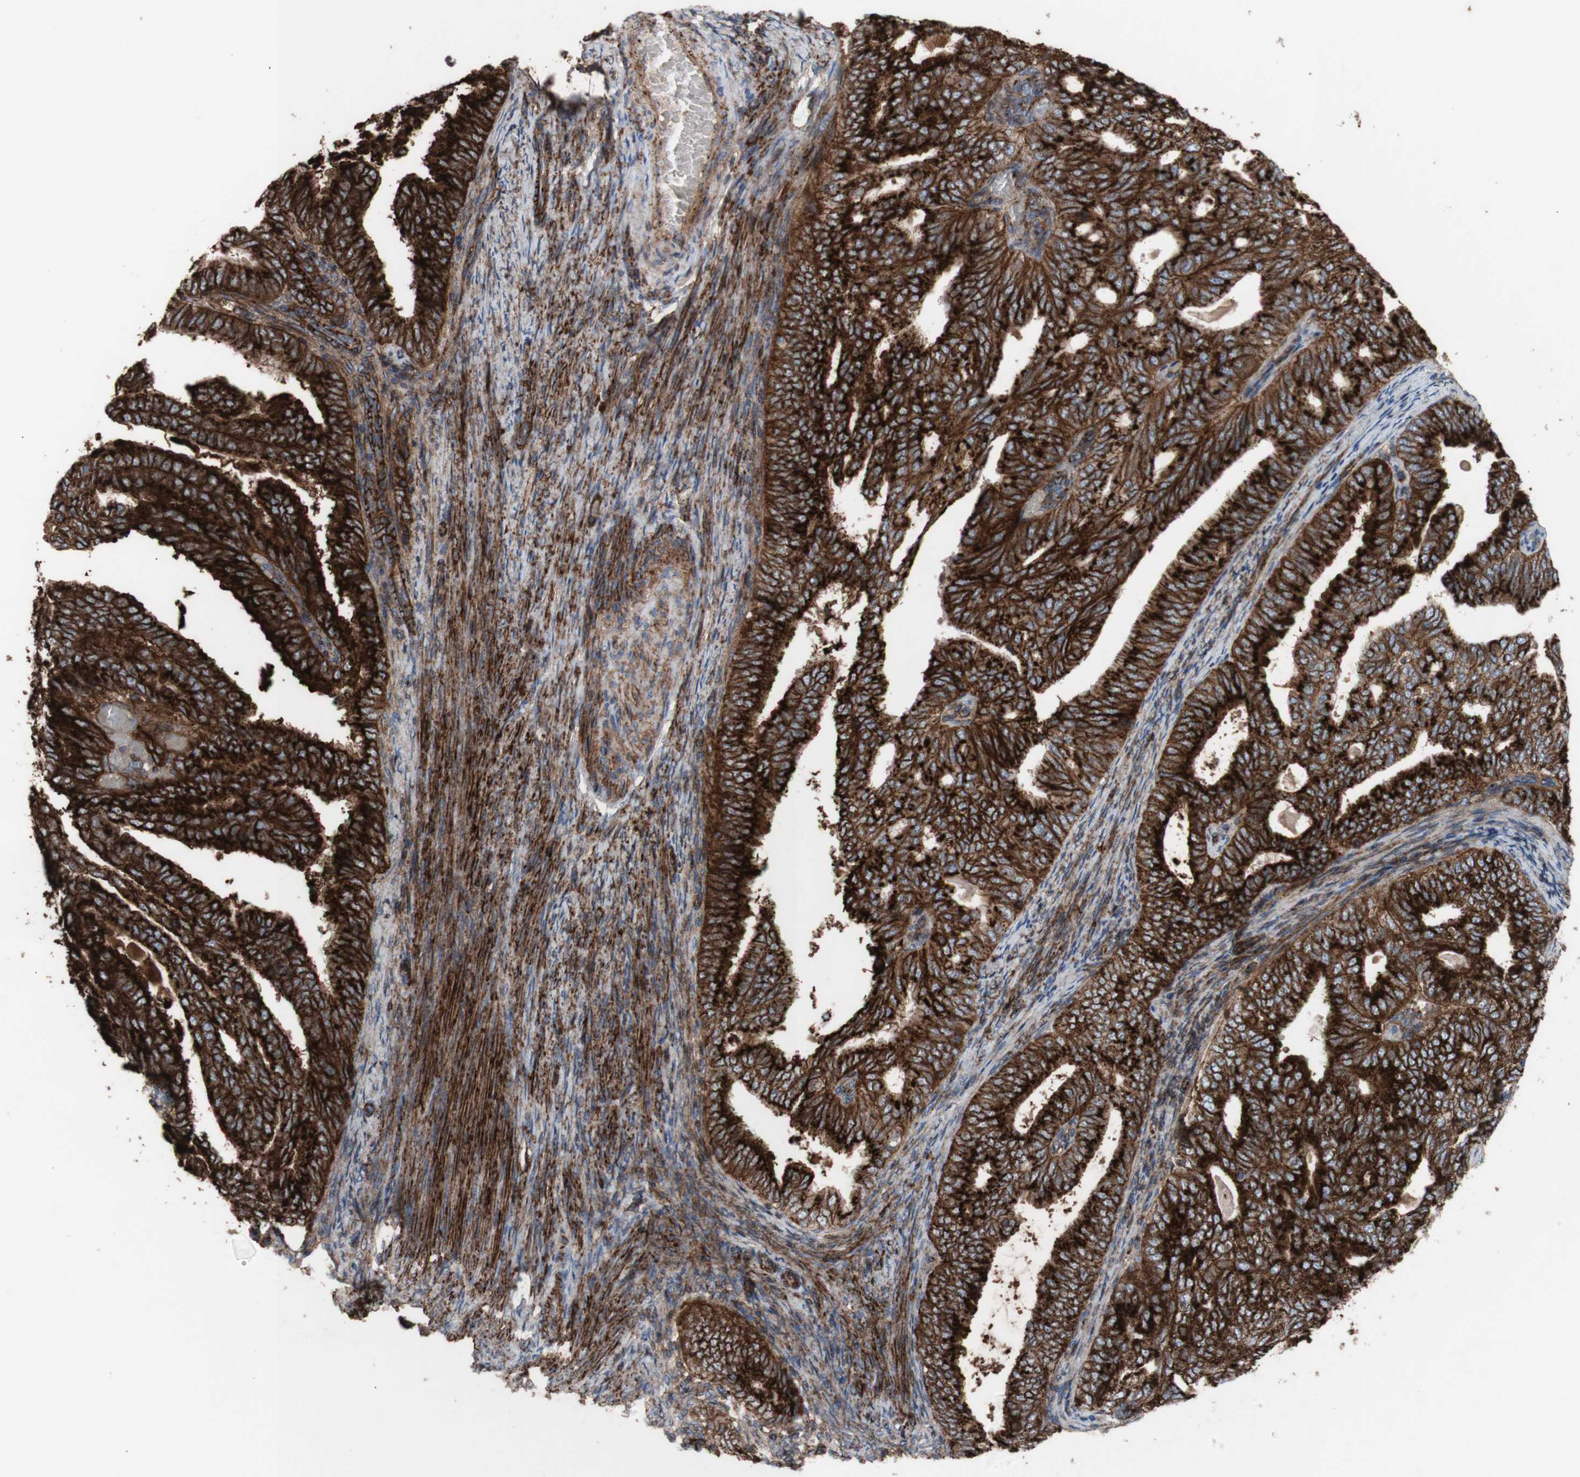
{"staining": {"intensity": "strong", "quantity": ">75%", "location": "cytoplasmic/membranous"}, "tissue": "endometrial cancer", "cell_type": "Tumor cells", "image_type": "cancer", "snomed": [{"axis": "morphology", "description": "Adenocarcinoma, NOS"}, {"axis": "topography", "description": "Endometrium"}], "caption": "Adenocarcinoma (endometrial) tissue demonstrates strong cytoplasmic/membranous positivity in approximately >75% of tumor cells, visualized by immunohistochemistry. The protein is shown in brown color, while the nuclei are stained blue.", "gene": "ATP2A3", "patient": {"sex": "female", "age": 58}}